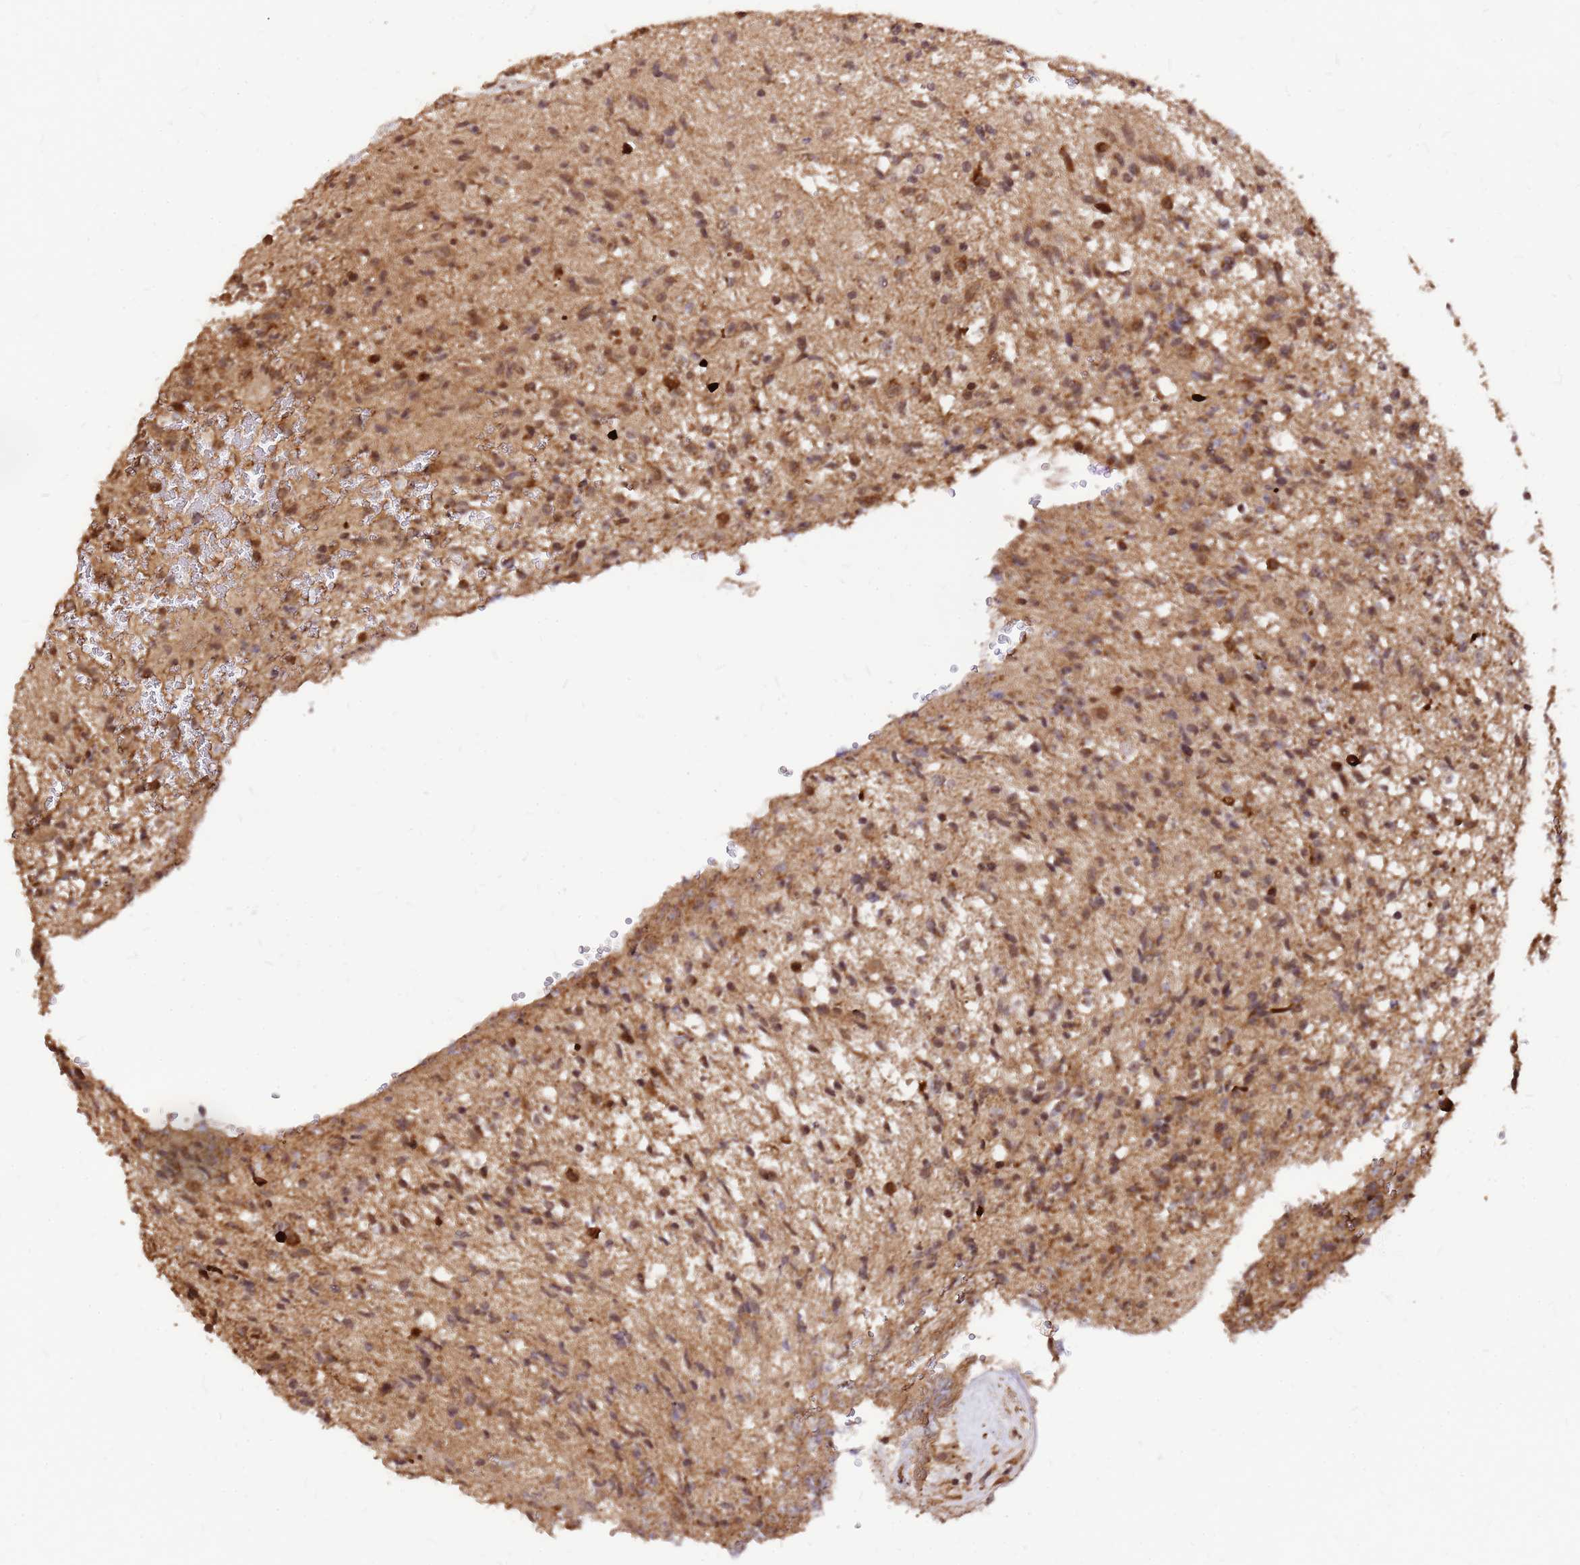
{"staining": {"intensity": "moderate", "quantity": "25%-75%", "location": "cytoplasmic/membranous,nuclear"}, "tissue": "glioma", "cell_type": "Tumor cells", "image_type": "cancer", "snomed": [{"axis": "morphology", "description": "Glioma, malignant, High grade"}, {"axis": "topography", "description": "Brain"}], "caption": "The immunohistochemical stain labels moderate cytoplasmic/membranous and nuclear staining in tumor cells of glioma tissue.", "gene": "GPATCH8", "patient": {"sex": "male", "age": 56}}